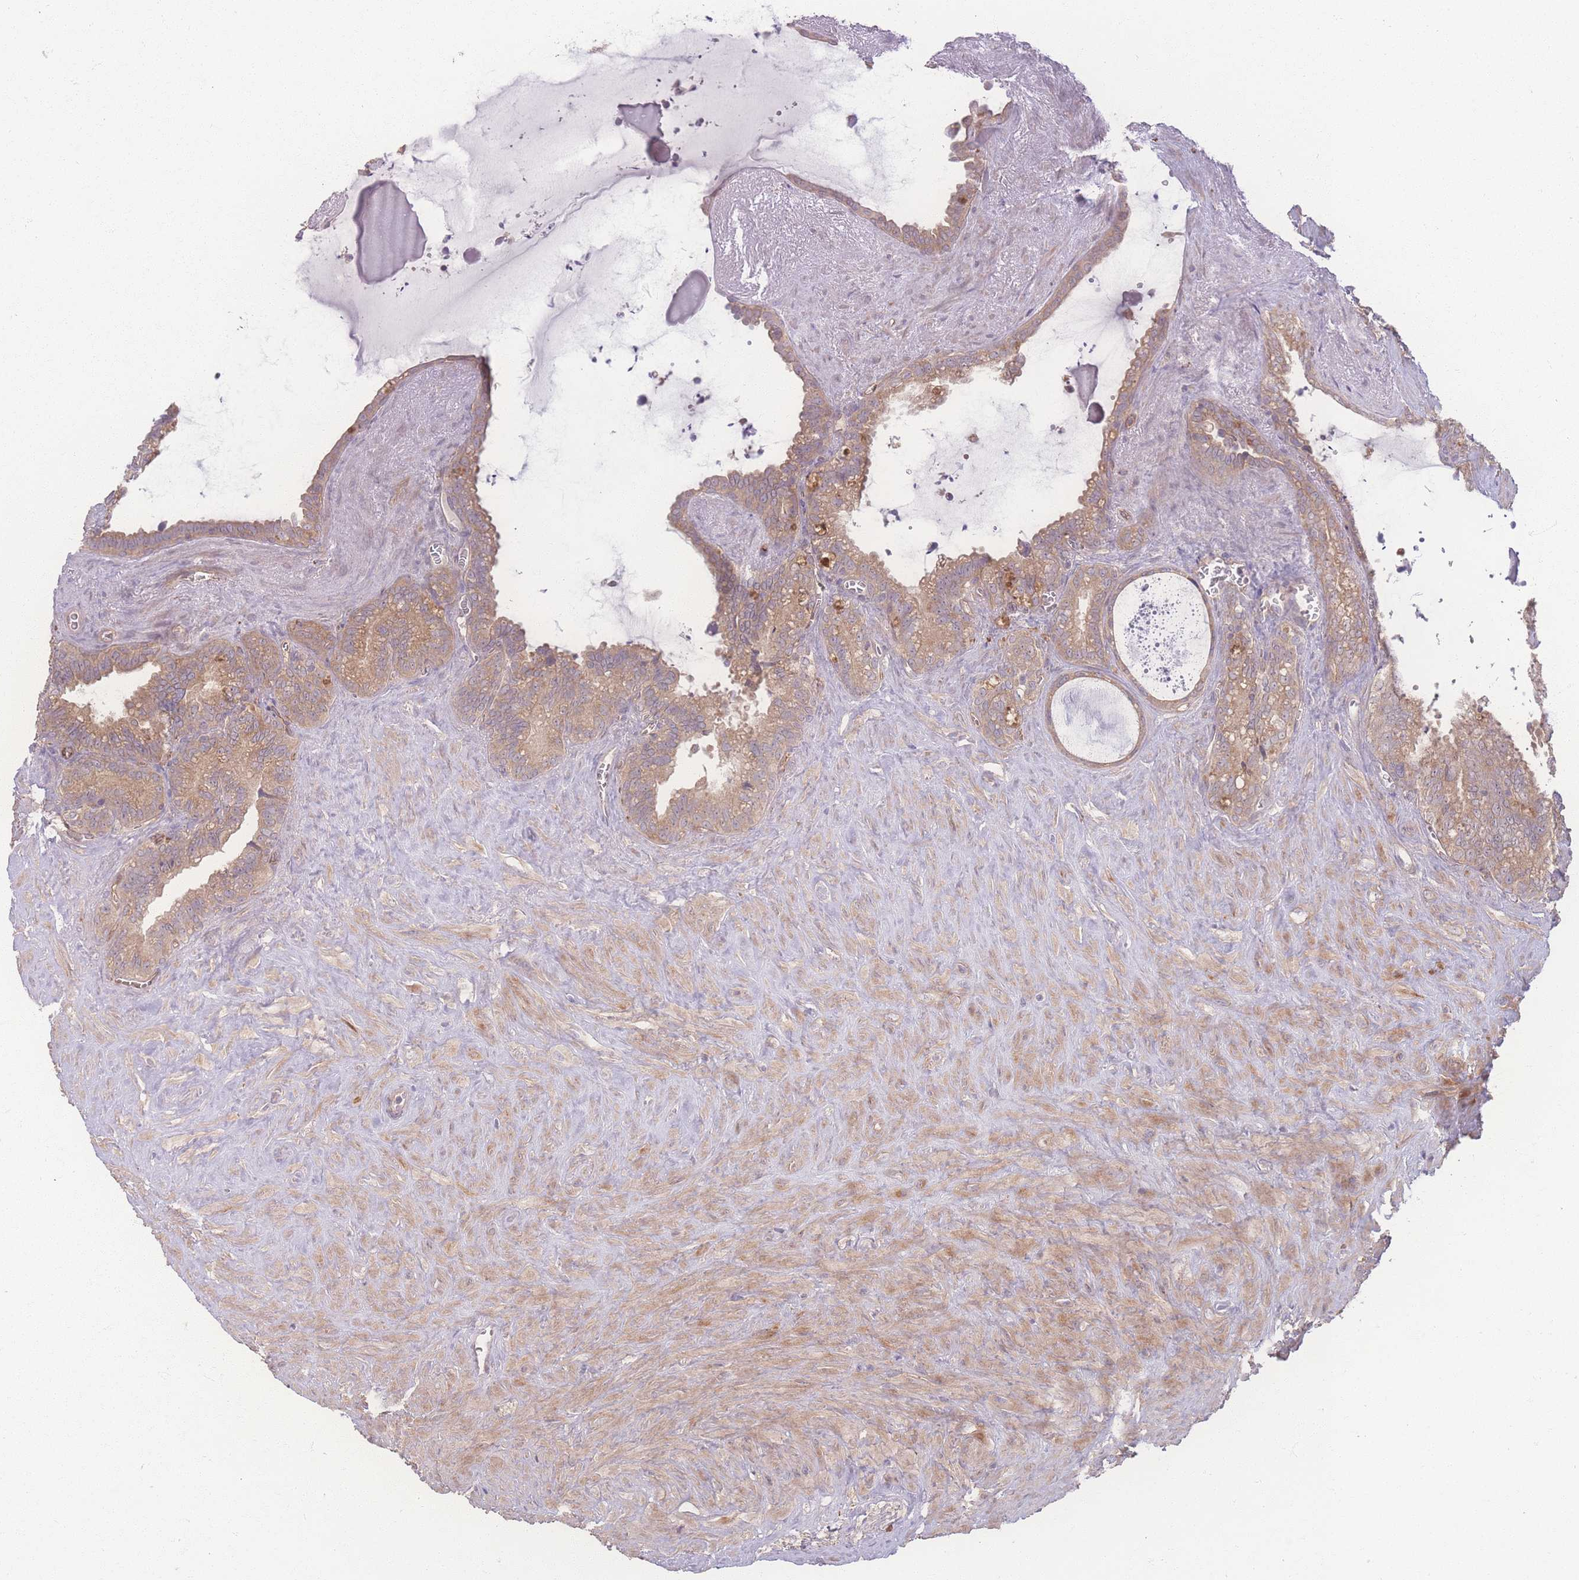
{"staining": {"intensity": "moderate", "quantity": ">75%", "location": "cytoplasmic/membranous"}, "tissue": "seminal vesicle", "cell_type": "Glandular cells", "image_type": "normal", "snomed": [{"axis": "morphology", "description": "Normal tissue, NOS"}, {"axis": "topography", "description": "Prostate"}, {"axis": "topography", "description": "Seminal veicle"}], "caption": "Glandular cells show moderate cytoplasmic/membranous staining in about >75% of cells in unremarkable seminal vesicle. (IHC, brightfield microscopy, high magnification).", "gene": "INSR", "patient": {"sex": "male", "age": 58}}